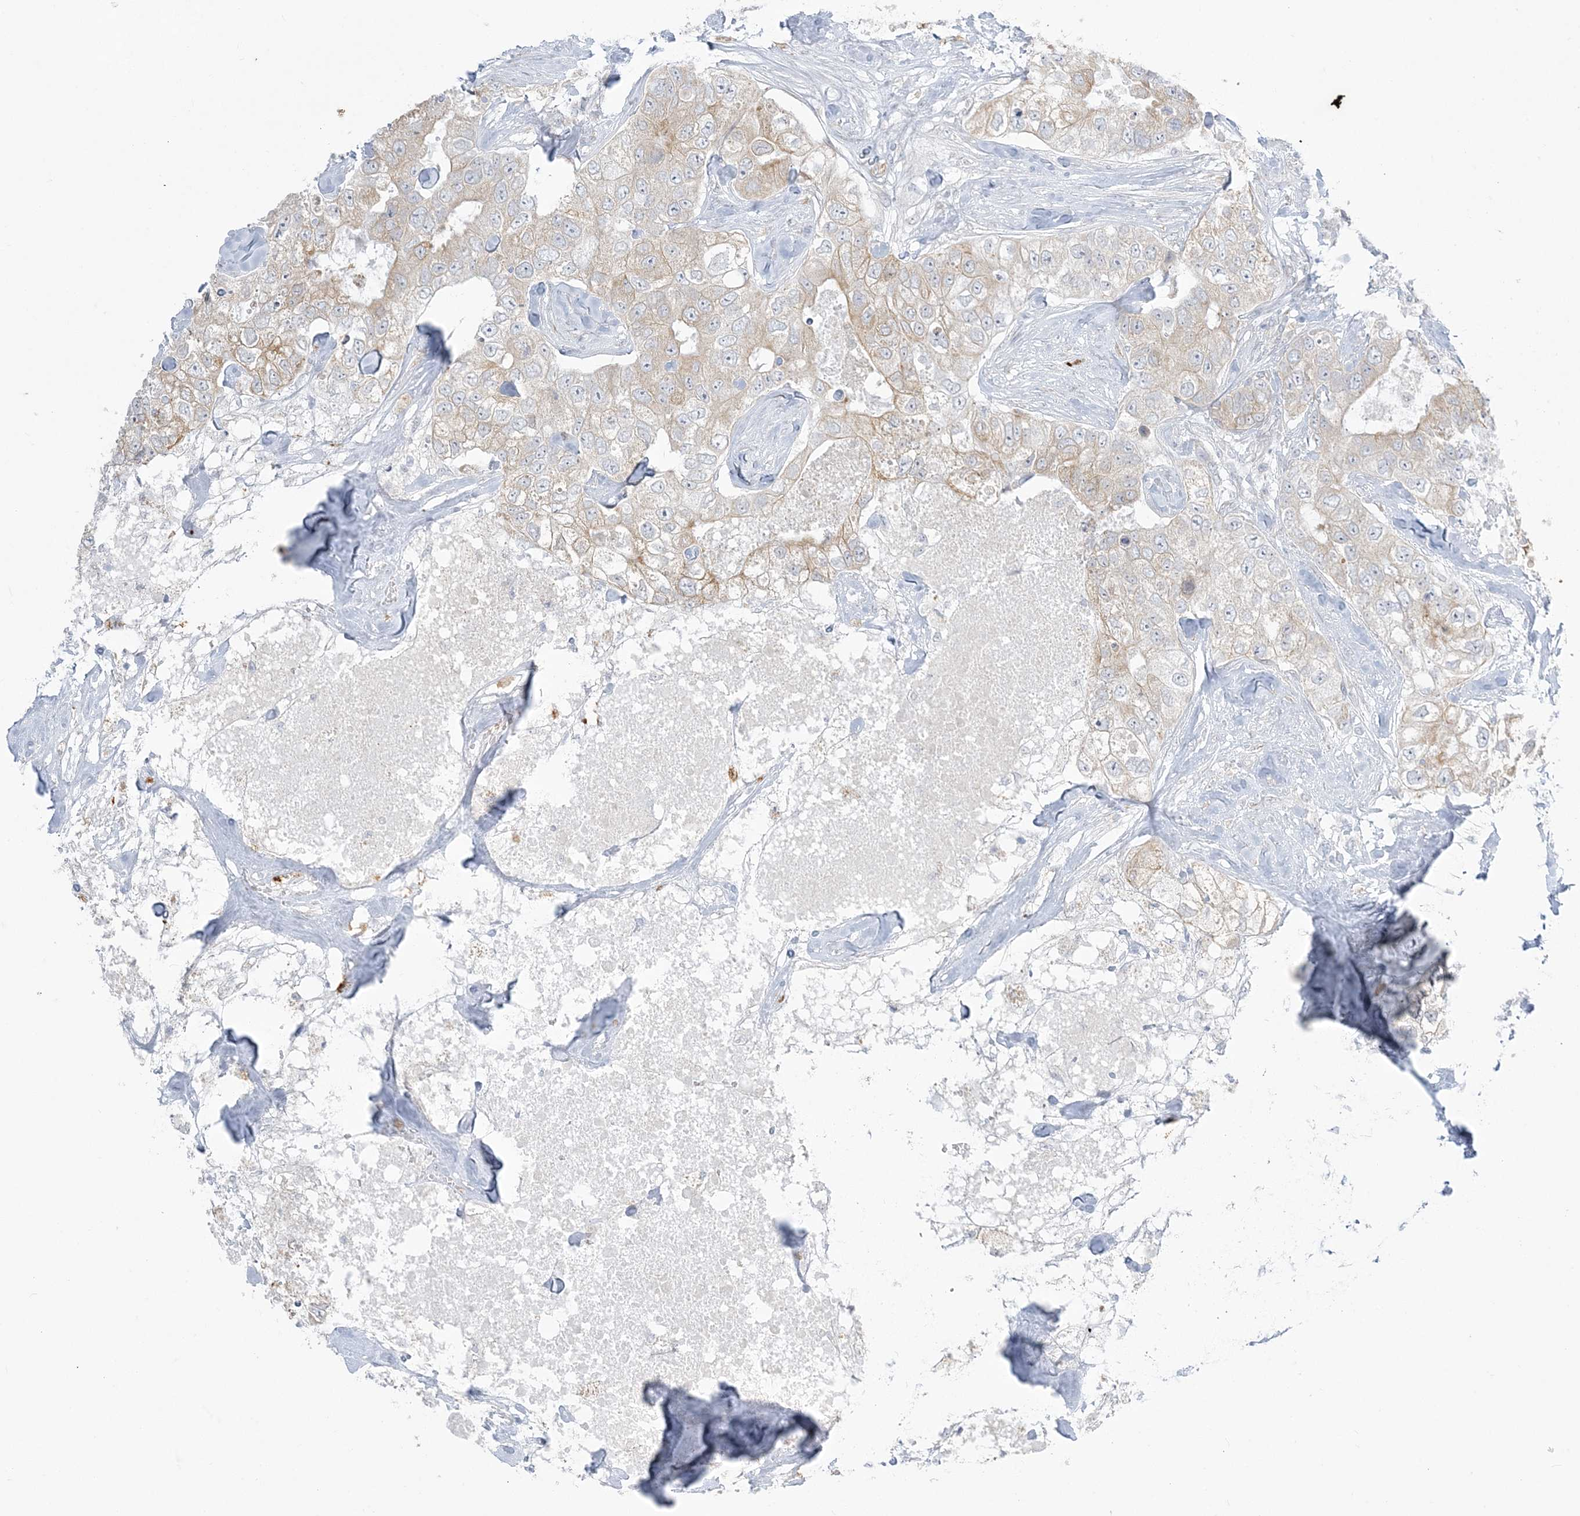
{"staining": {"intensity": "moderate", "quantity": "25%-75%", "location": "cytoplasmic/membranous"}, "tissue": "breast cancer", "cell_type": "Tumor cells", "image_type": "cancer", "snomed": [{"axis": "morphology", "description": "Duct carcinoma"}, {"axis": "topography", "description": "Breast"}], "caption": "Moderate cytoplasmic/membranous positivity is appreciated in approximately 25%-75% of tumor cells in breast invasive ductal carcinoma. The protein of interest is stained brown, and the nuclei are stained in blue (DAB (3,3'-diaminobenzidine) IHC with brightfield microscopy, high magnification).", "gene": "ZC3H6", "patient": {"sex": "female", "age": 62}}